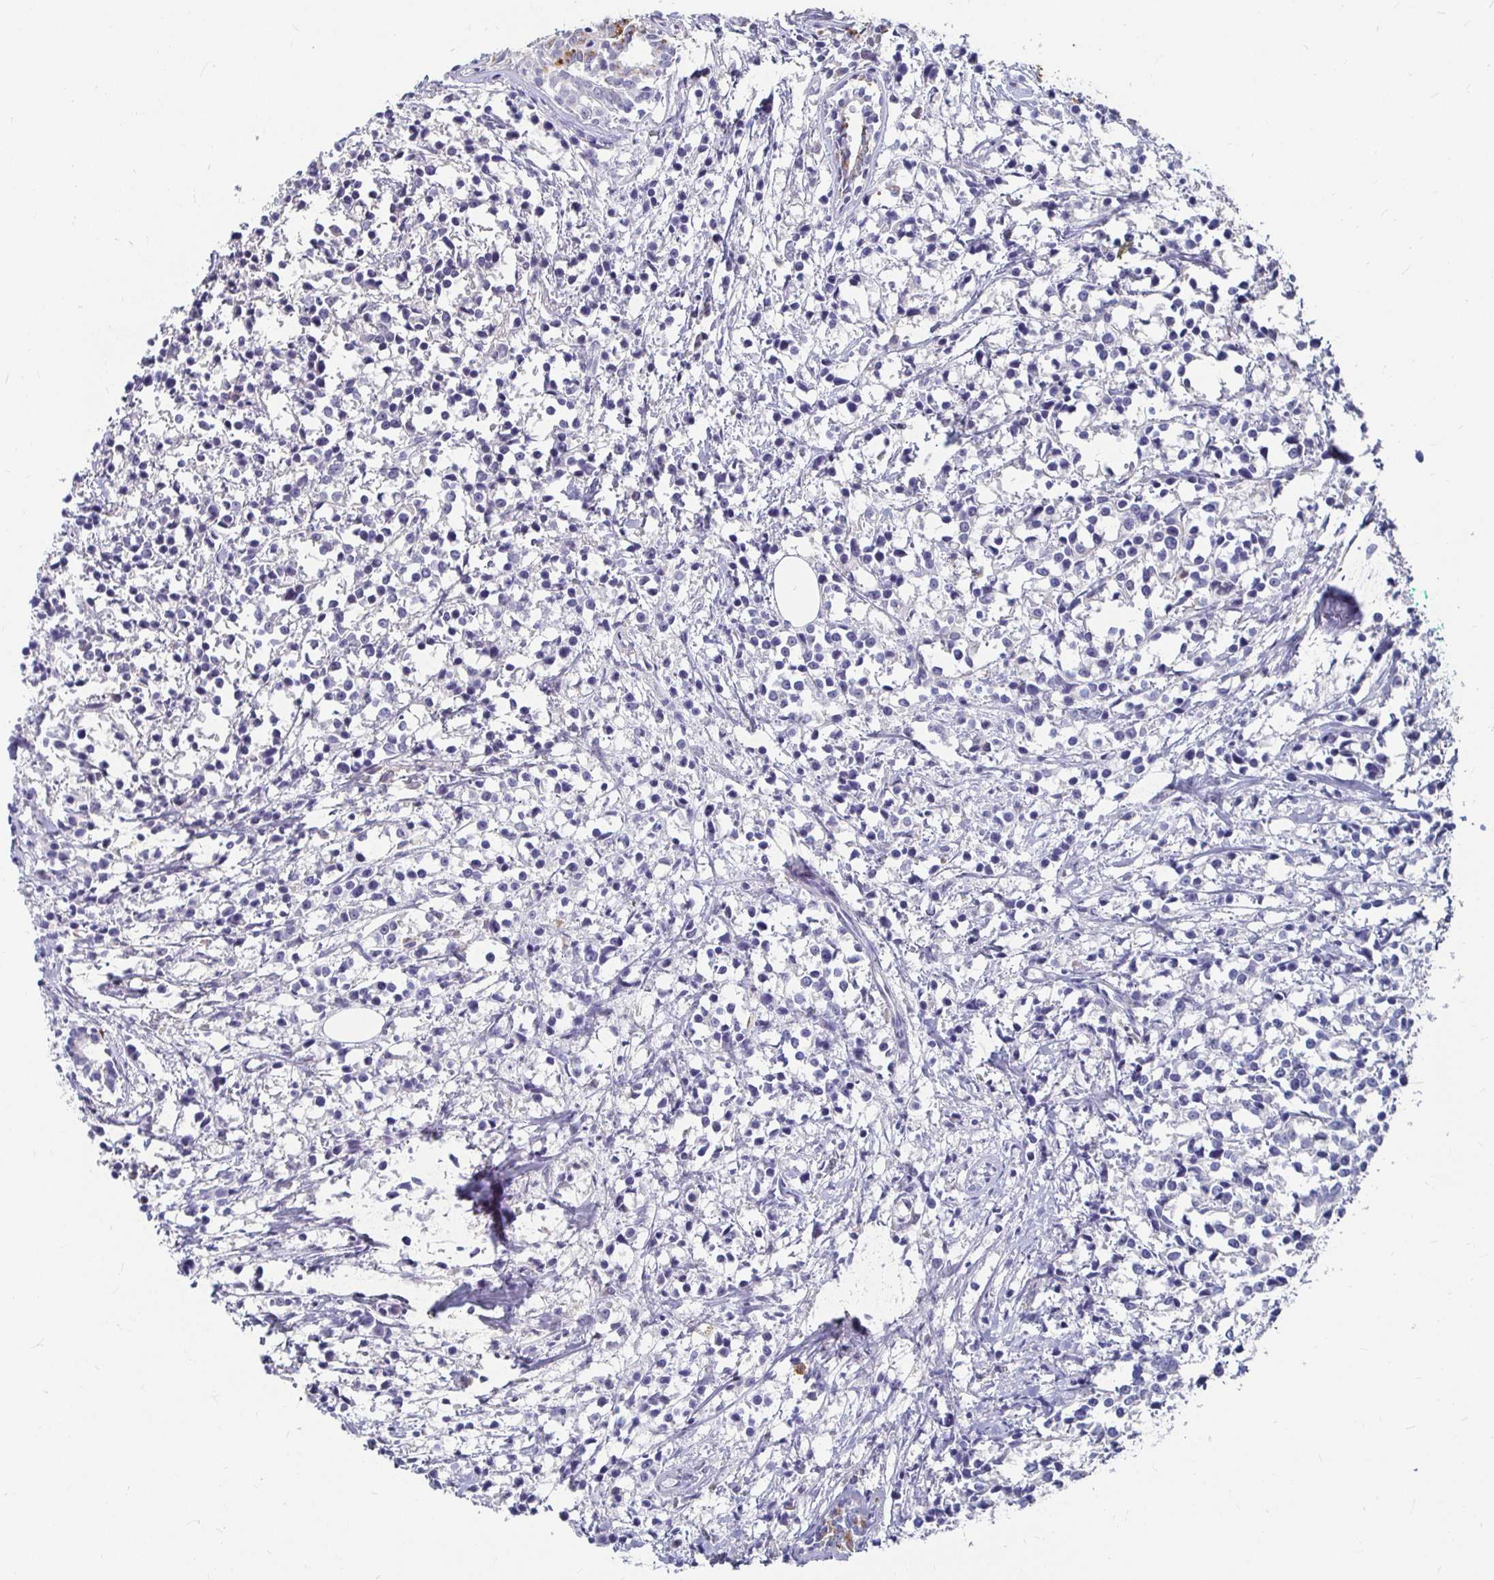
{"staining": {"intensity": "negative", "quantity": "none", "location": "none"}, "tissue": "breast cancer", "cell_type": "Tumor cells", "image_type": "cancer", "snomed": [{"axis": "morphology", "description": "Duct carcinoma"}, {"axis": "topography", "description": "Breast"}], "caption": "The histopathology image demonstrates no staining of tumor cells in breast intraductal carcinoma.", "gene": "RNF144B", "patient": {"sex": "female", "age": 80}}